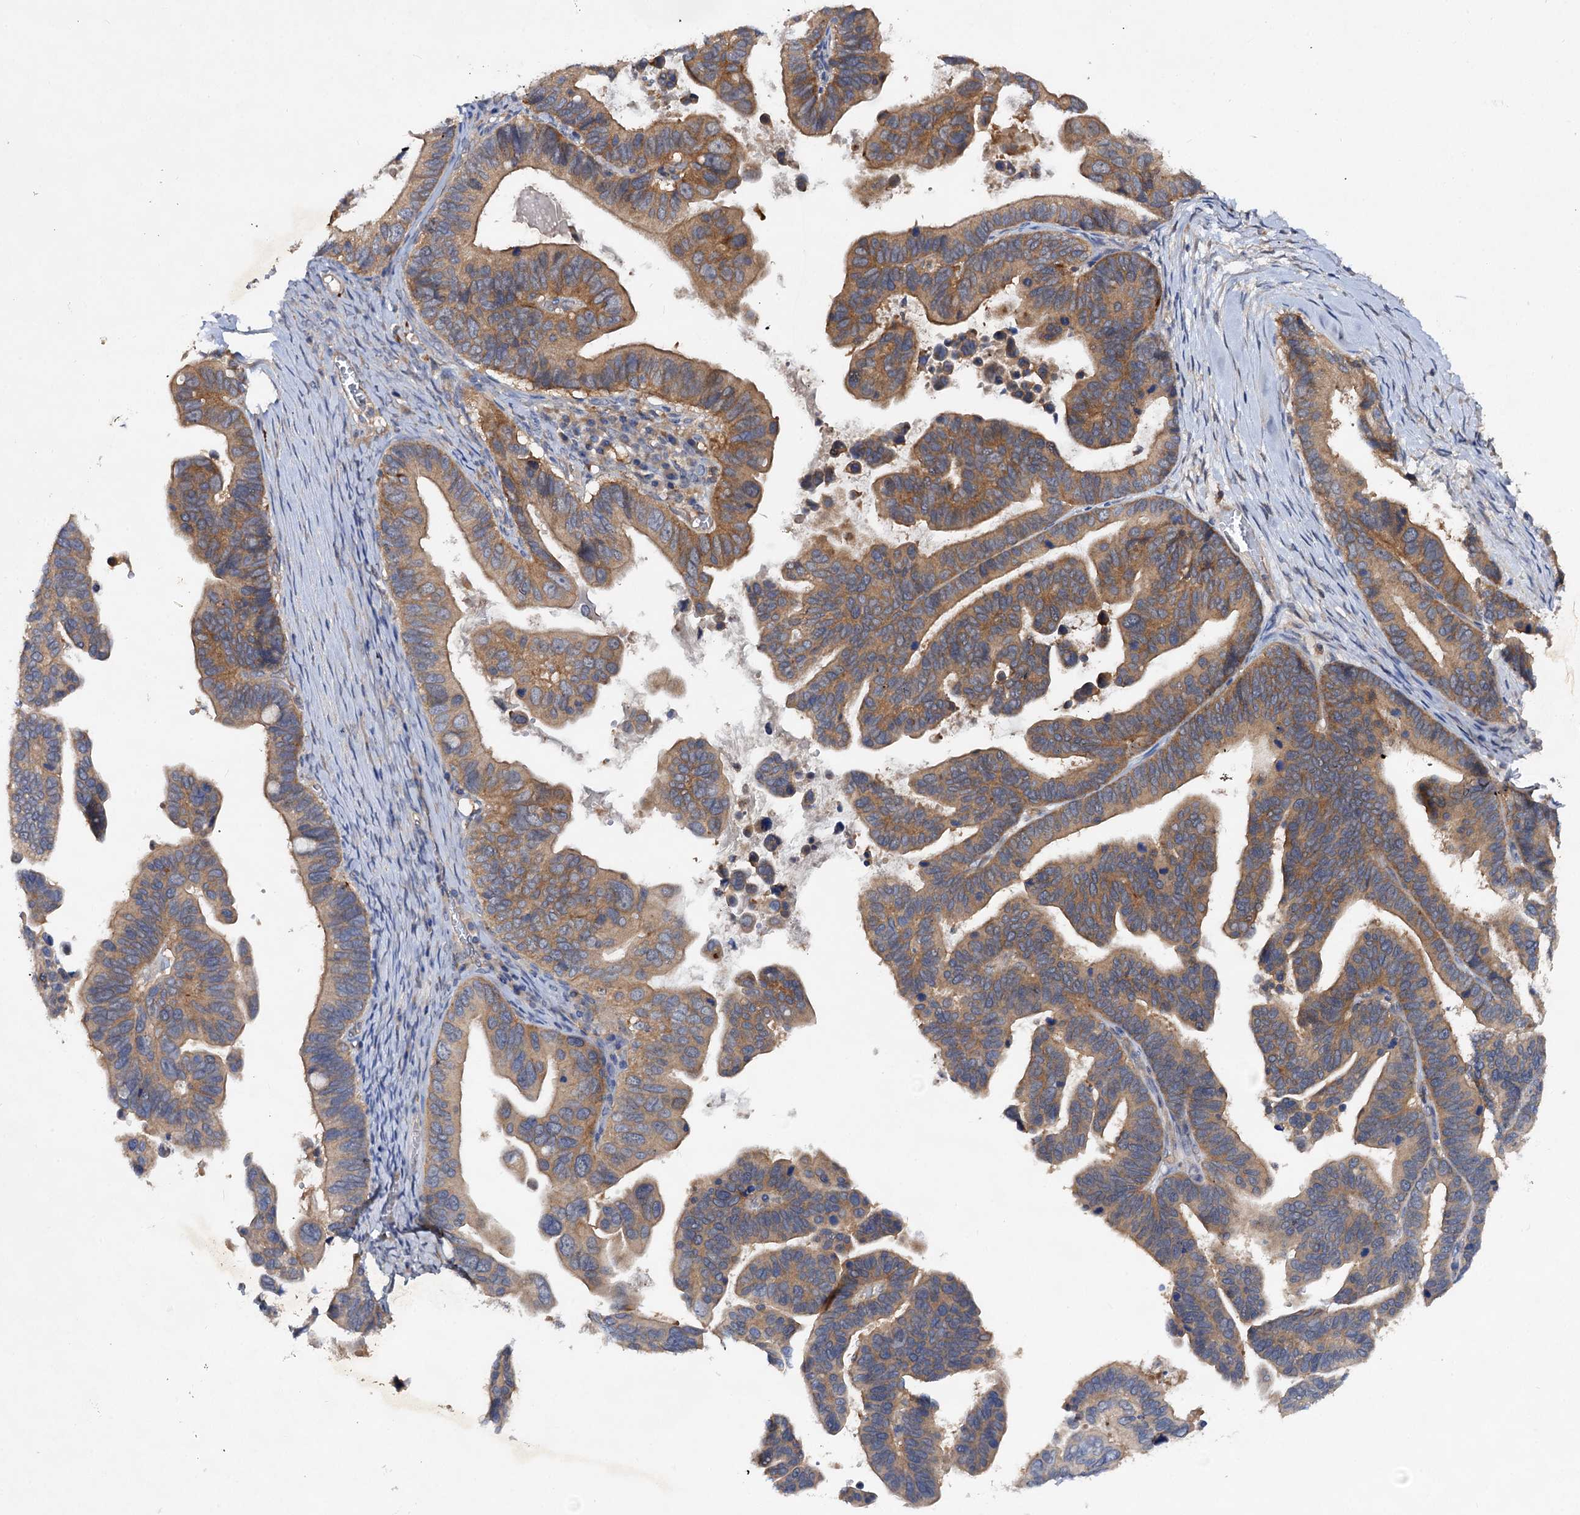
{"staining": {"intensity": "moderate", "quantity": ">75%", "location": "cytoplasmic/membranous"}, "tissue": "ovarian cancer", "cell_type": "Tumor cells", "image_type": "cancer", "snomed": [{"axis": "morphology", "description": "Cystadenocarcinoma, serous, NOS"}, {"axis": "topography", "description": "Ovary"}], "caption": "IHC of human ovarian cancer (serous cystadenocarcinoma) shows medium levels of moderate cytoplasmic/membranous staining in about >75% of tumor cells.", "gene": "VPS29", "patient": {"sex": "female", "age": 56}}